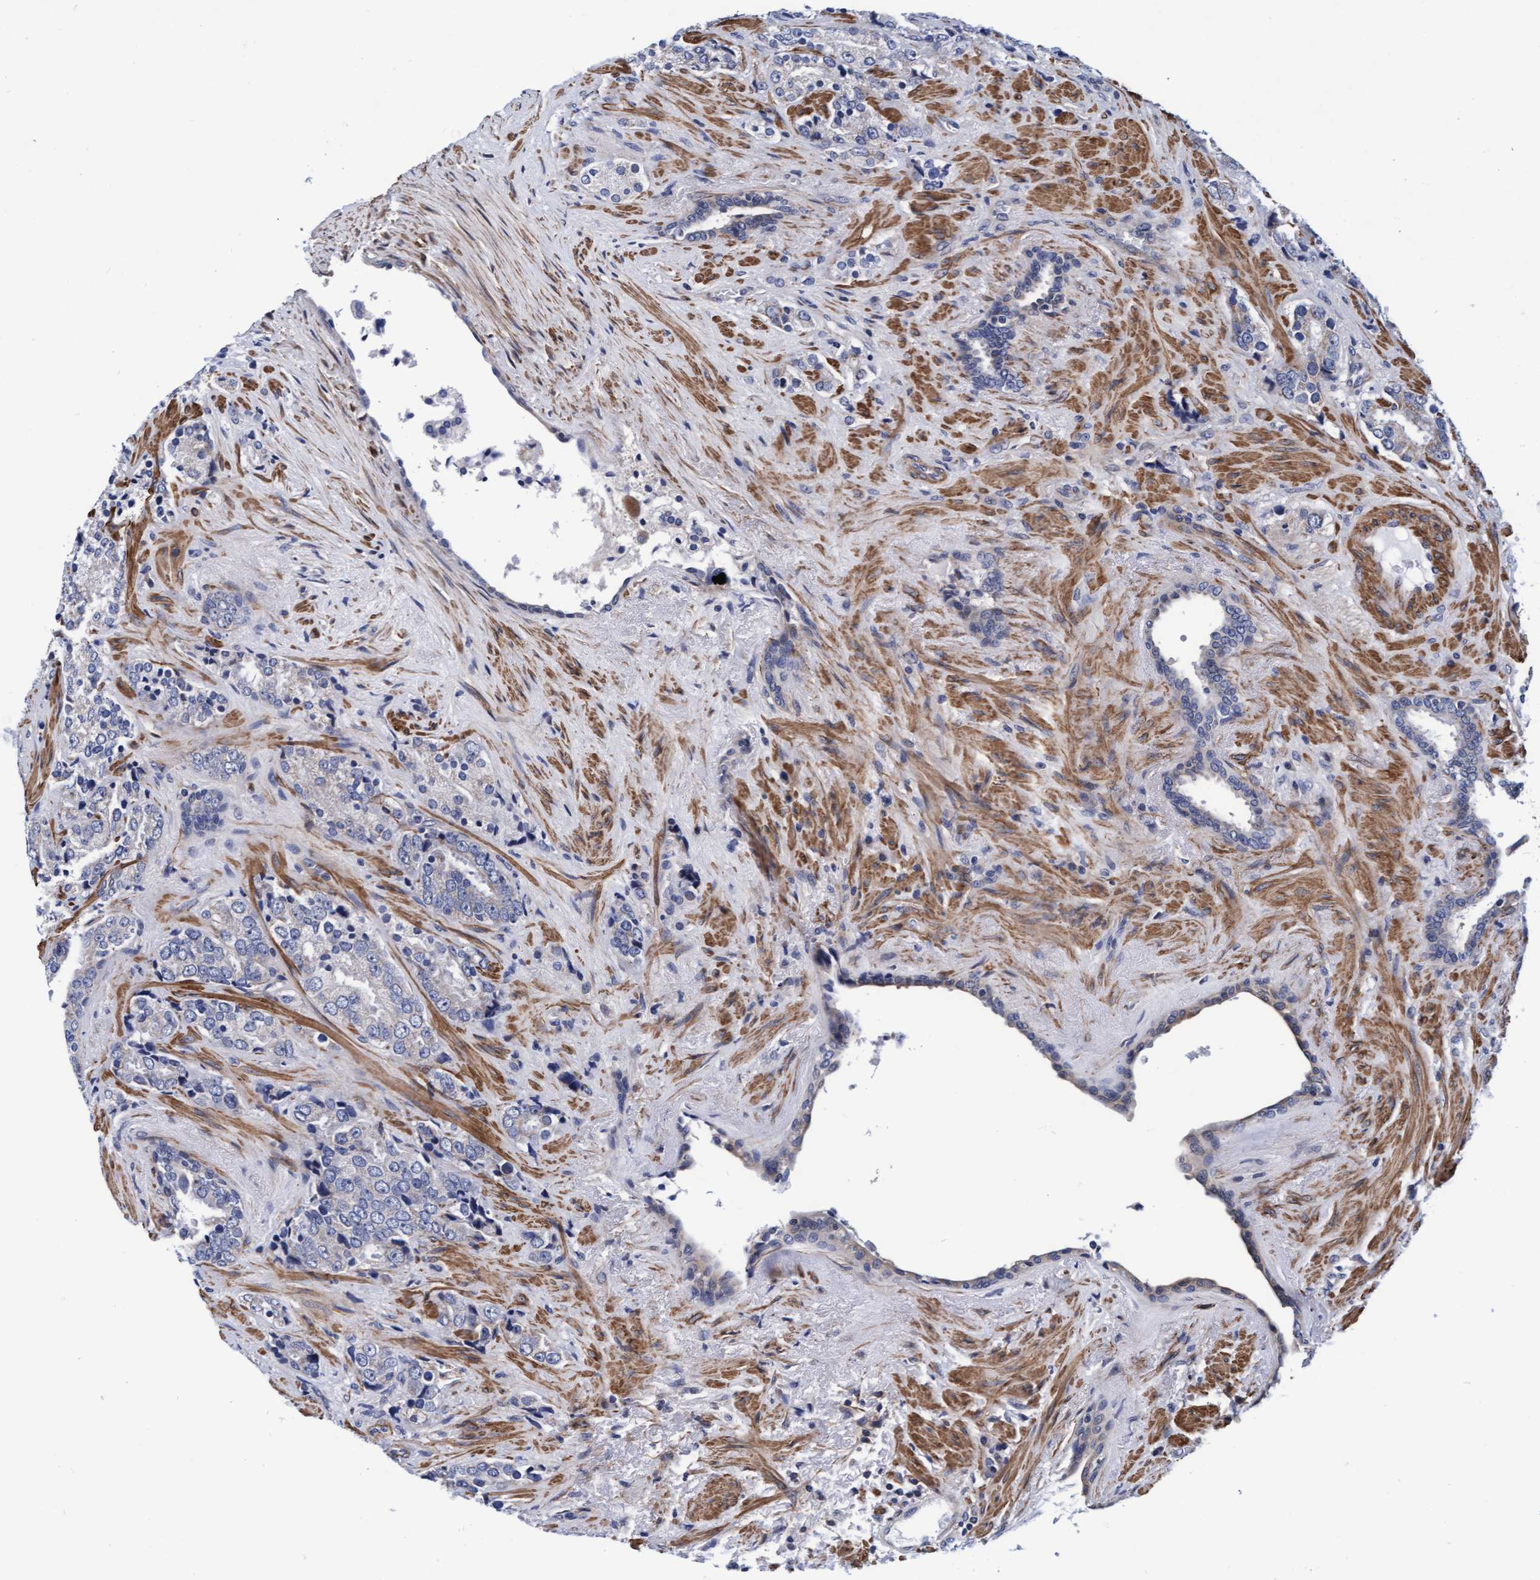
{"staining": {"intensity": "negative", "quantity": "none", "location": "none"}, "tissue": "prostate cancer", "cell_type": "Tumor cells", "image_type": "cancer", "snomed": [{"axis": "morphology", "description": "Adenocarcinoma, High grade"}, {"axis": "topography", "description": "Prostate"}], "caption": "An immunohistochemistry (IHC) image of prostate adenocarcinoma (high-grade) is shown. There is no staining in tumor cells of prostate adenocarcinoma (high-grade).", "gene": "EFCAB13", "patient": {"sex": "male", "age": 71}}